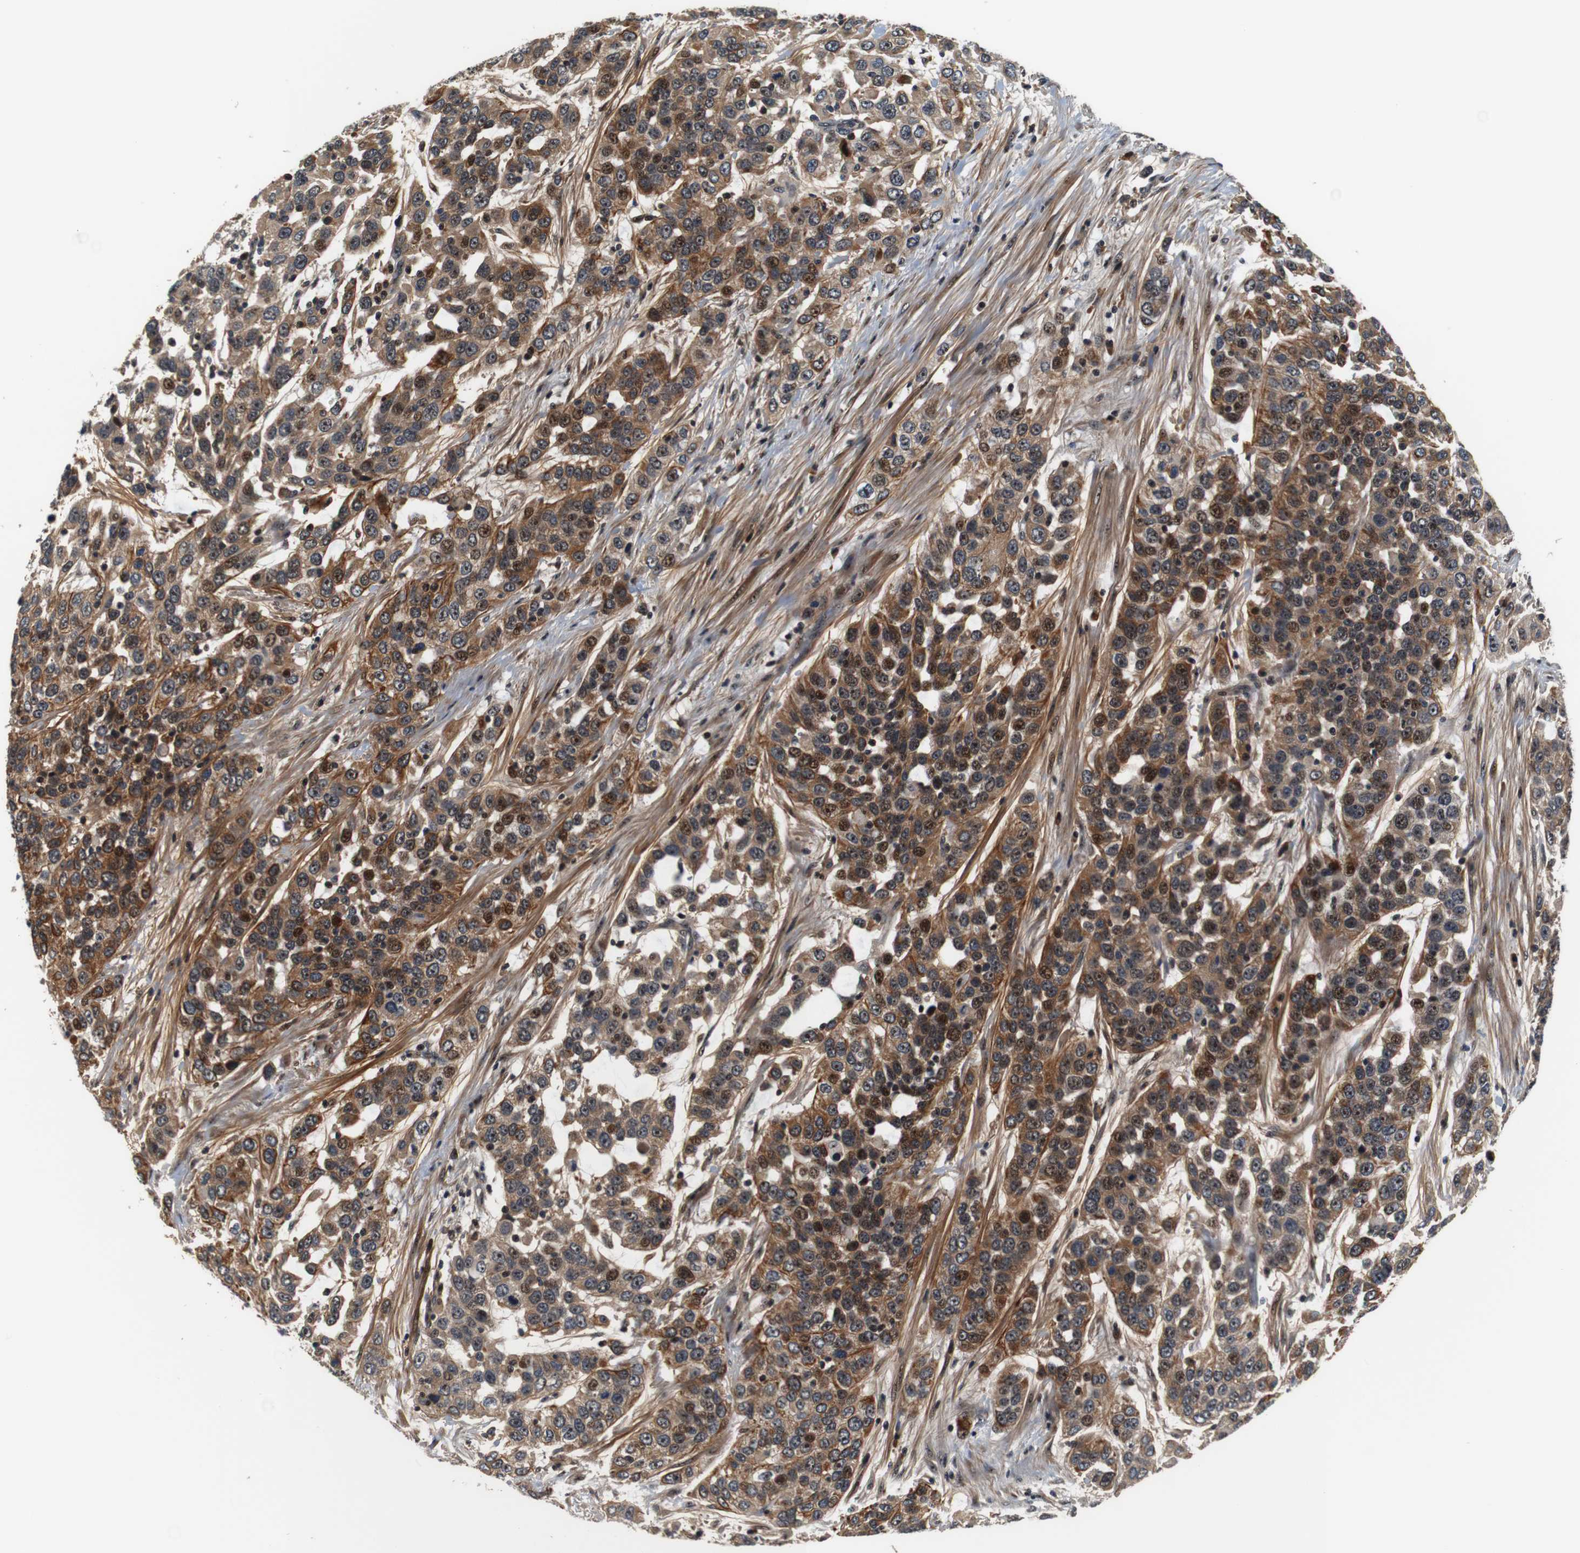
{"staining": {"intensity": "moderate", "quantity": ">75%", "location": "cytoplasmic/membranous,nuclear"}, "tissue": "urothelial cancer", "cell_type": "Tumor cells", "image_type": "cancer", "snomed": [{"axis": "morphology", "description": "Urothelial carcinoma, High grade"}, {"axis": "topography", "description": "Urinary bladder"}], "caption": "Immunohistochemical staining of urothelial cancer shows moderate cytoplasmic/membranous and nuclear protein expression in about >75% of tumor cells. (Stains: DAB (3,3'-diaminobenzidine) in brown, nuclei in blue, Microscopy: brightfield microscopy at high magnification).", "gene": "LRP4", "patient": {"sex": "female", "age": 80}}